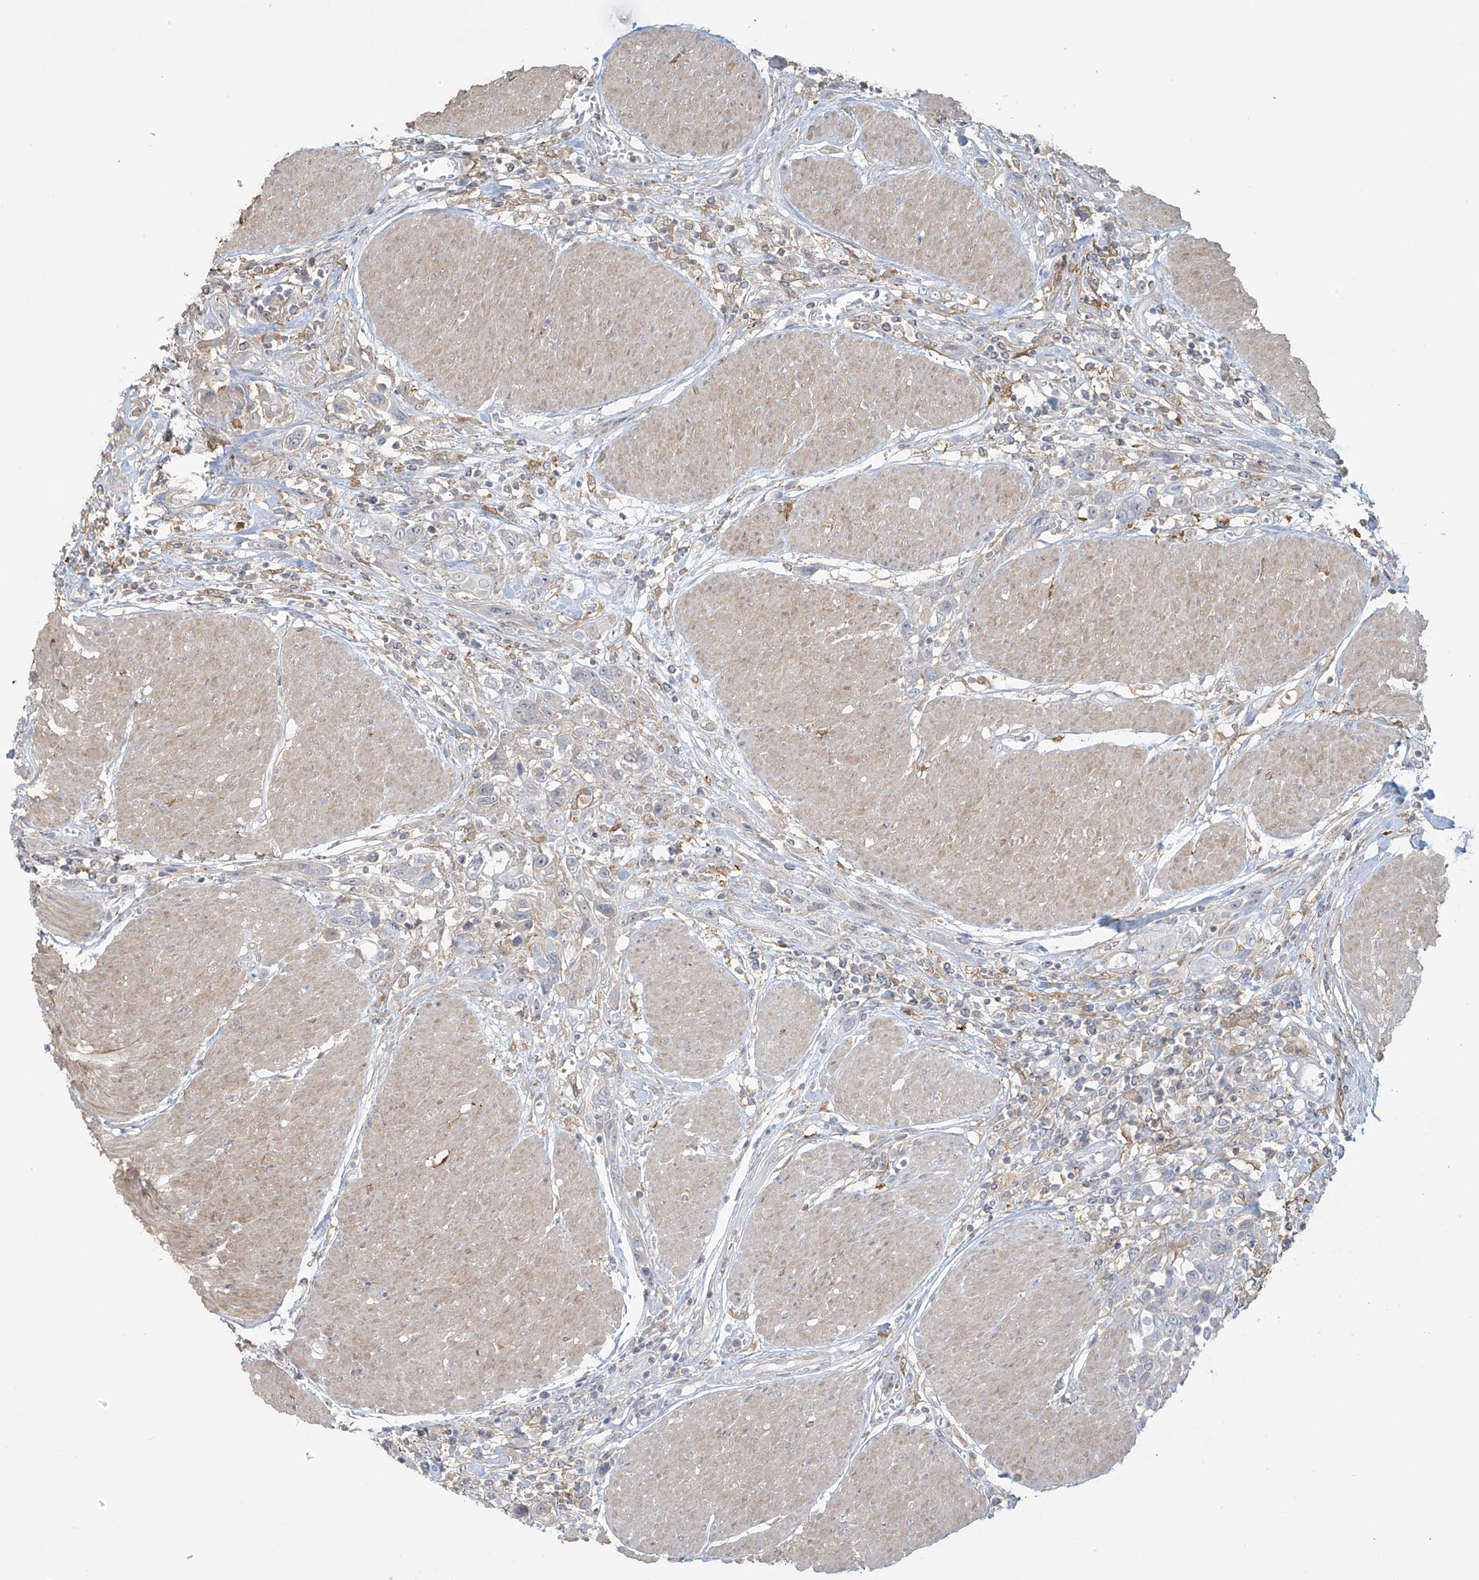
{"staining": {"intensity": "negative", "quantity": "none", "location": "none"}, "tissue": "urothelial cancer", "cell_type": "Tumor cells", "image_type": "cancer", "snomed": [{"axis": "morphology", "description": "Urothelial carcinoma, High grade"}, {"axis": "topography", "description": "Urinary bladder"}], "caption": "This is an immunohistochemistry (IHC) micrograph of urothelial cancer. There is no staining in tumor cells.", "gene": "TAGAP", "patient": {"sex": "male", "age": 50}}